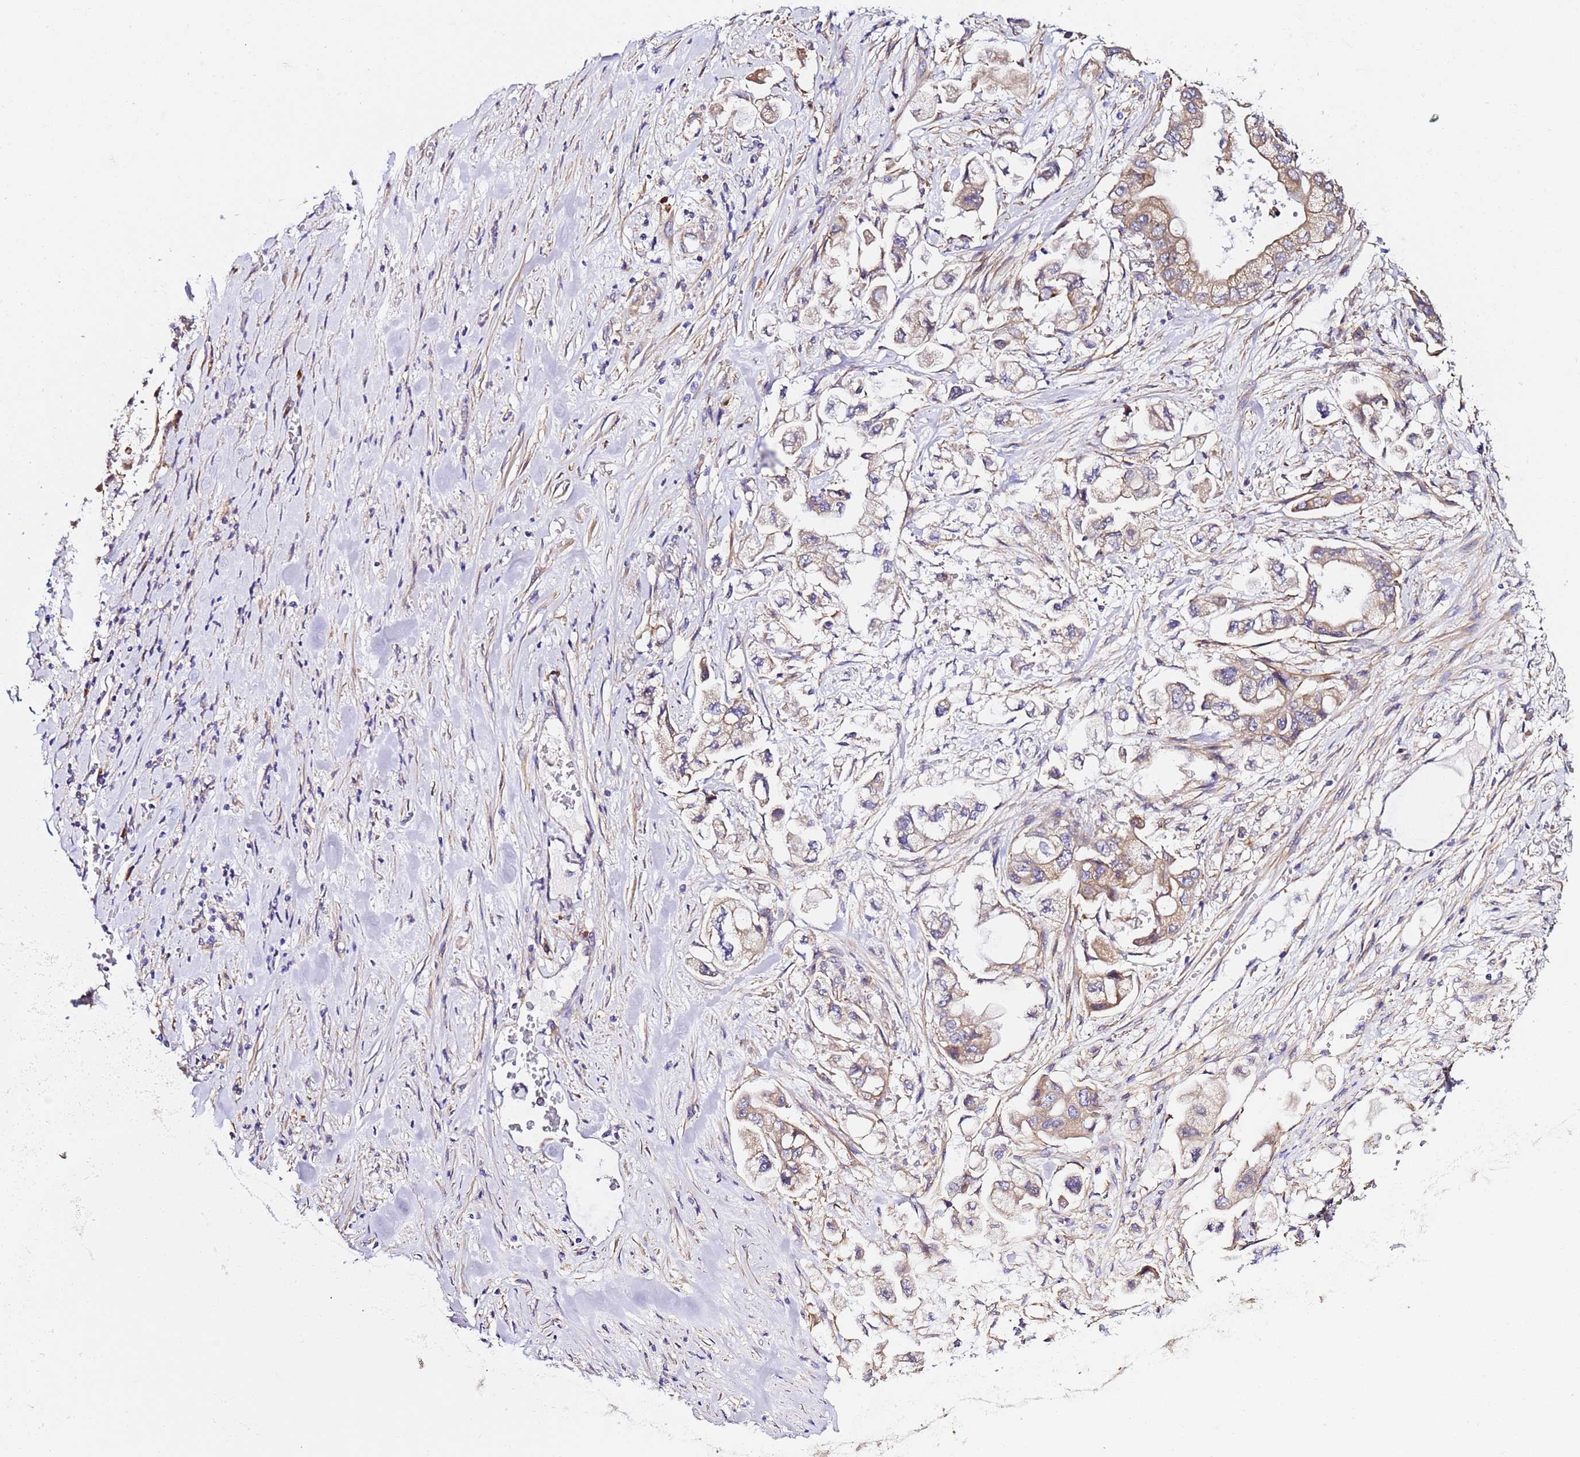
{"staining": {"intensity": "weak", "quantity": "25%-75%", "location": "cytoplasmic/membranous"}, "tissue": "stomach cancer", "cell_type": "Tumor cells", "image_type": "cancer", "snomed": [{"axis": "morphology", "description": "Adenocarcinoma, NOS"}, {"axis": "topography", "description": "Stomach"}], "caption": "A high-resolution image shows immunohistochemistry (IHC) staining of stomach adenocarcinoma, which reveals weak cytoplasmic/membranous staining in approximately 25%-75% of tumor cells.", "gene": "JRKL", "patient": {"sex": "male", "age": 62}}